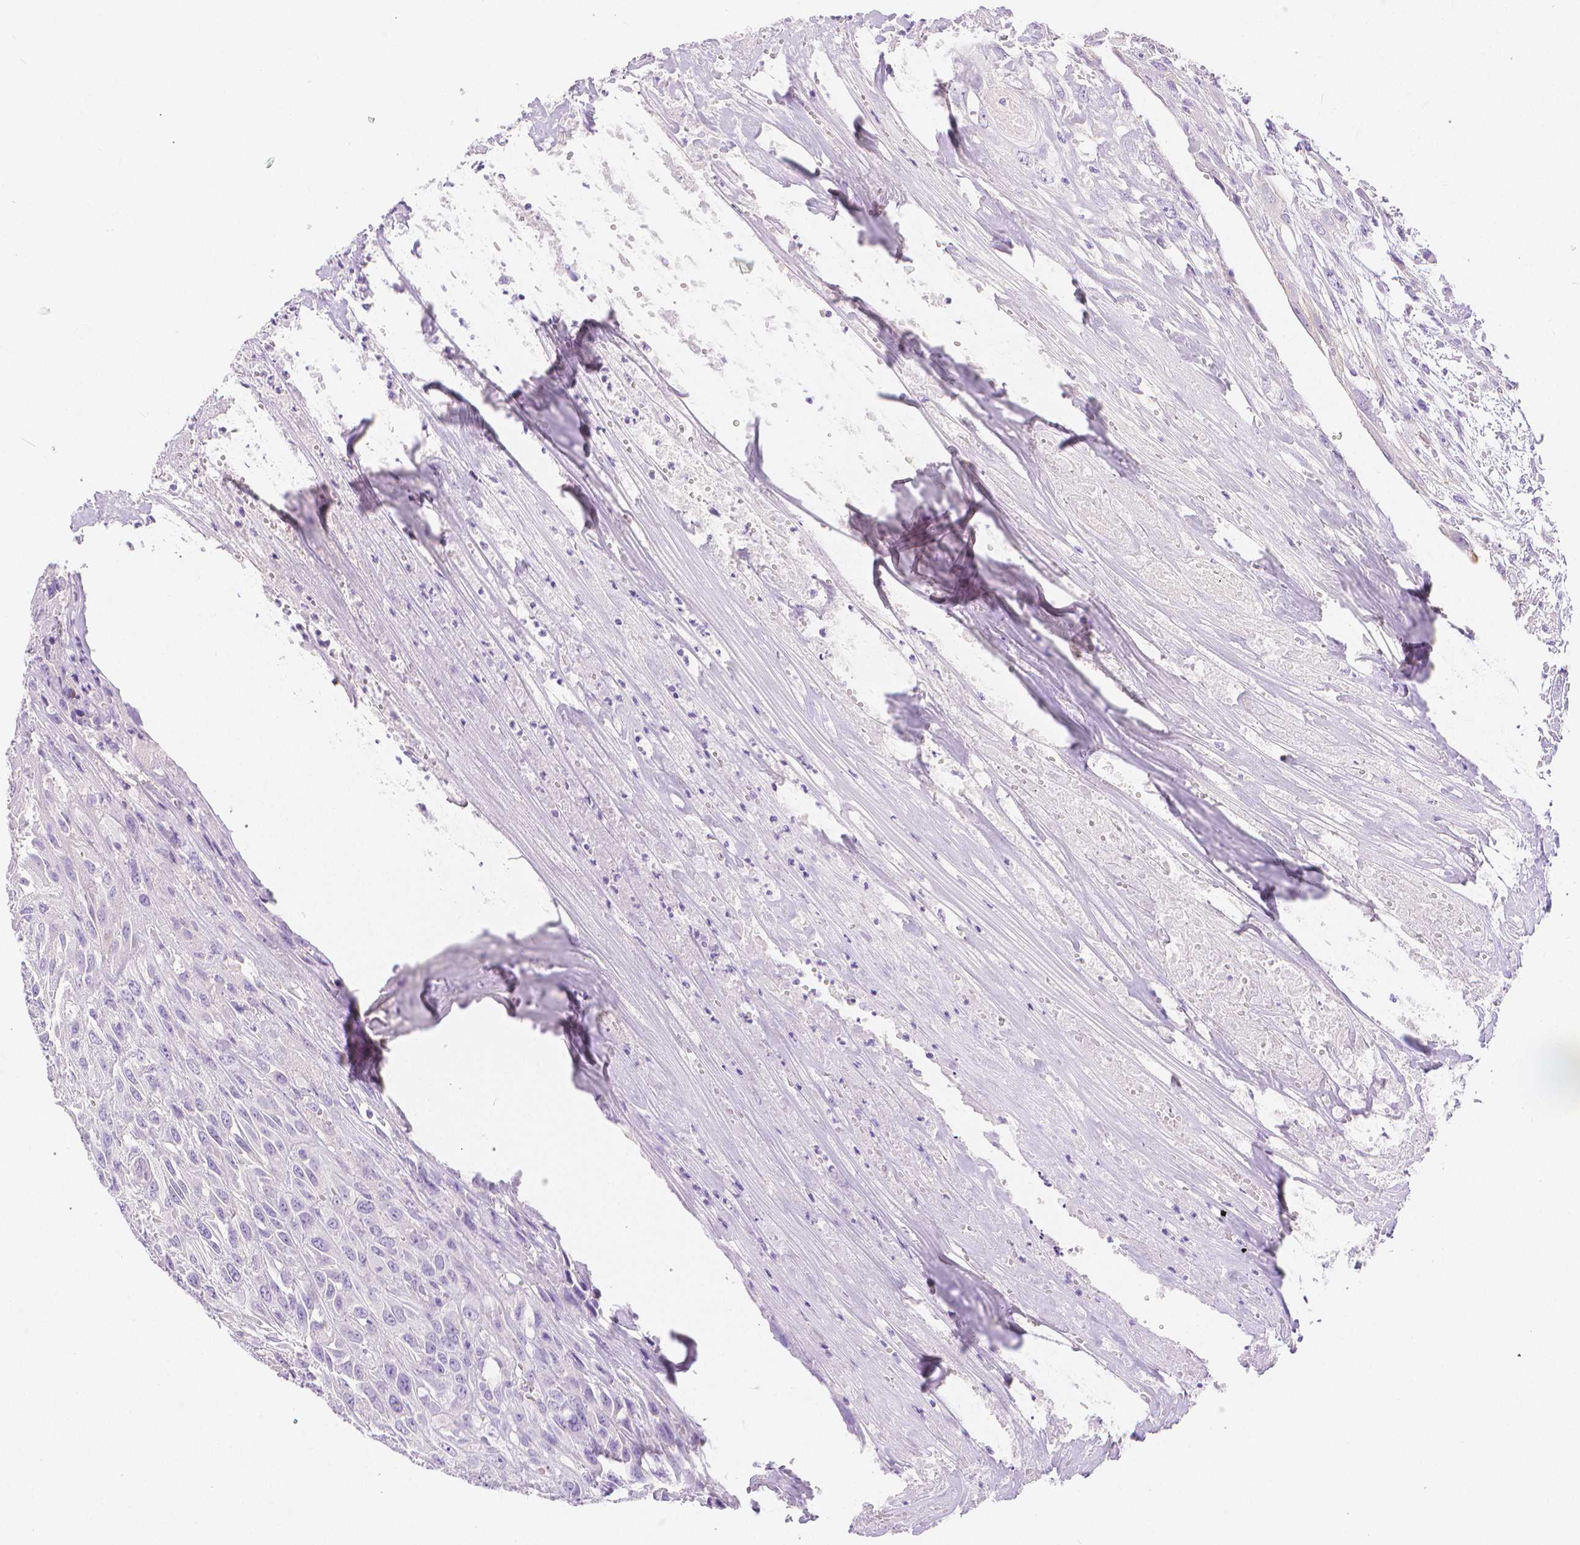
{"staining": {"intensity": "negative", "quantity": "none", "location": "none"}, "tissue": "urothelial cancer", "cell_type": "Tumor cells", "image_type": "cancer", "snomed": [{"axis": "morphology", "description": "Urothelial carcinoma, High grade"}, {"axis": "topography", "description": "Urinary bladder"}], "caption": "Immunohistochemical staining of human urothelial cancer displays no significant expression in tumor cells.", "gene": "SLC27A5", "patient": {"sex": "male", "age": 67}}